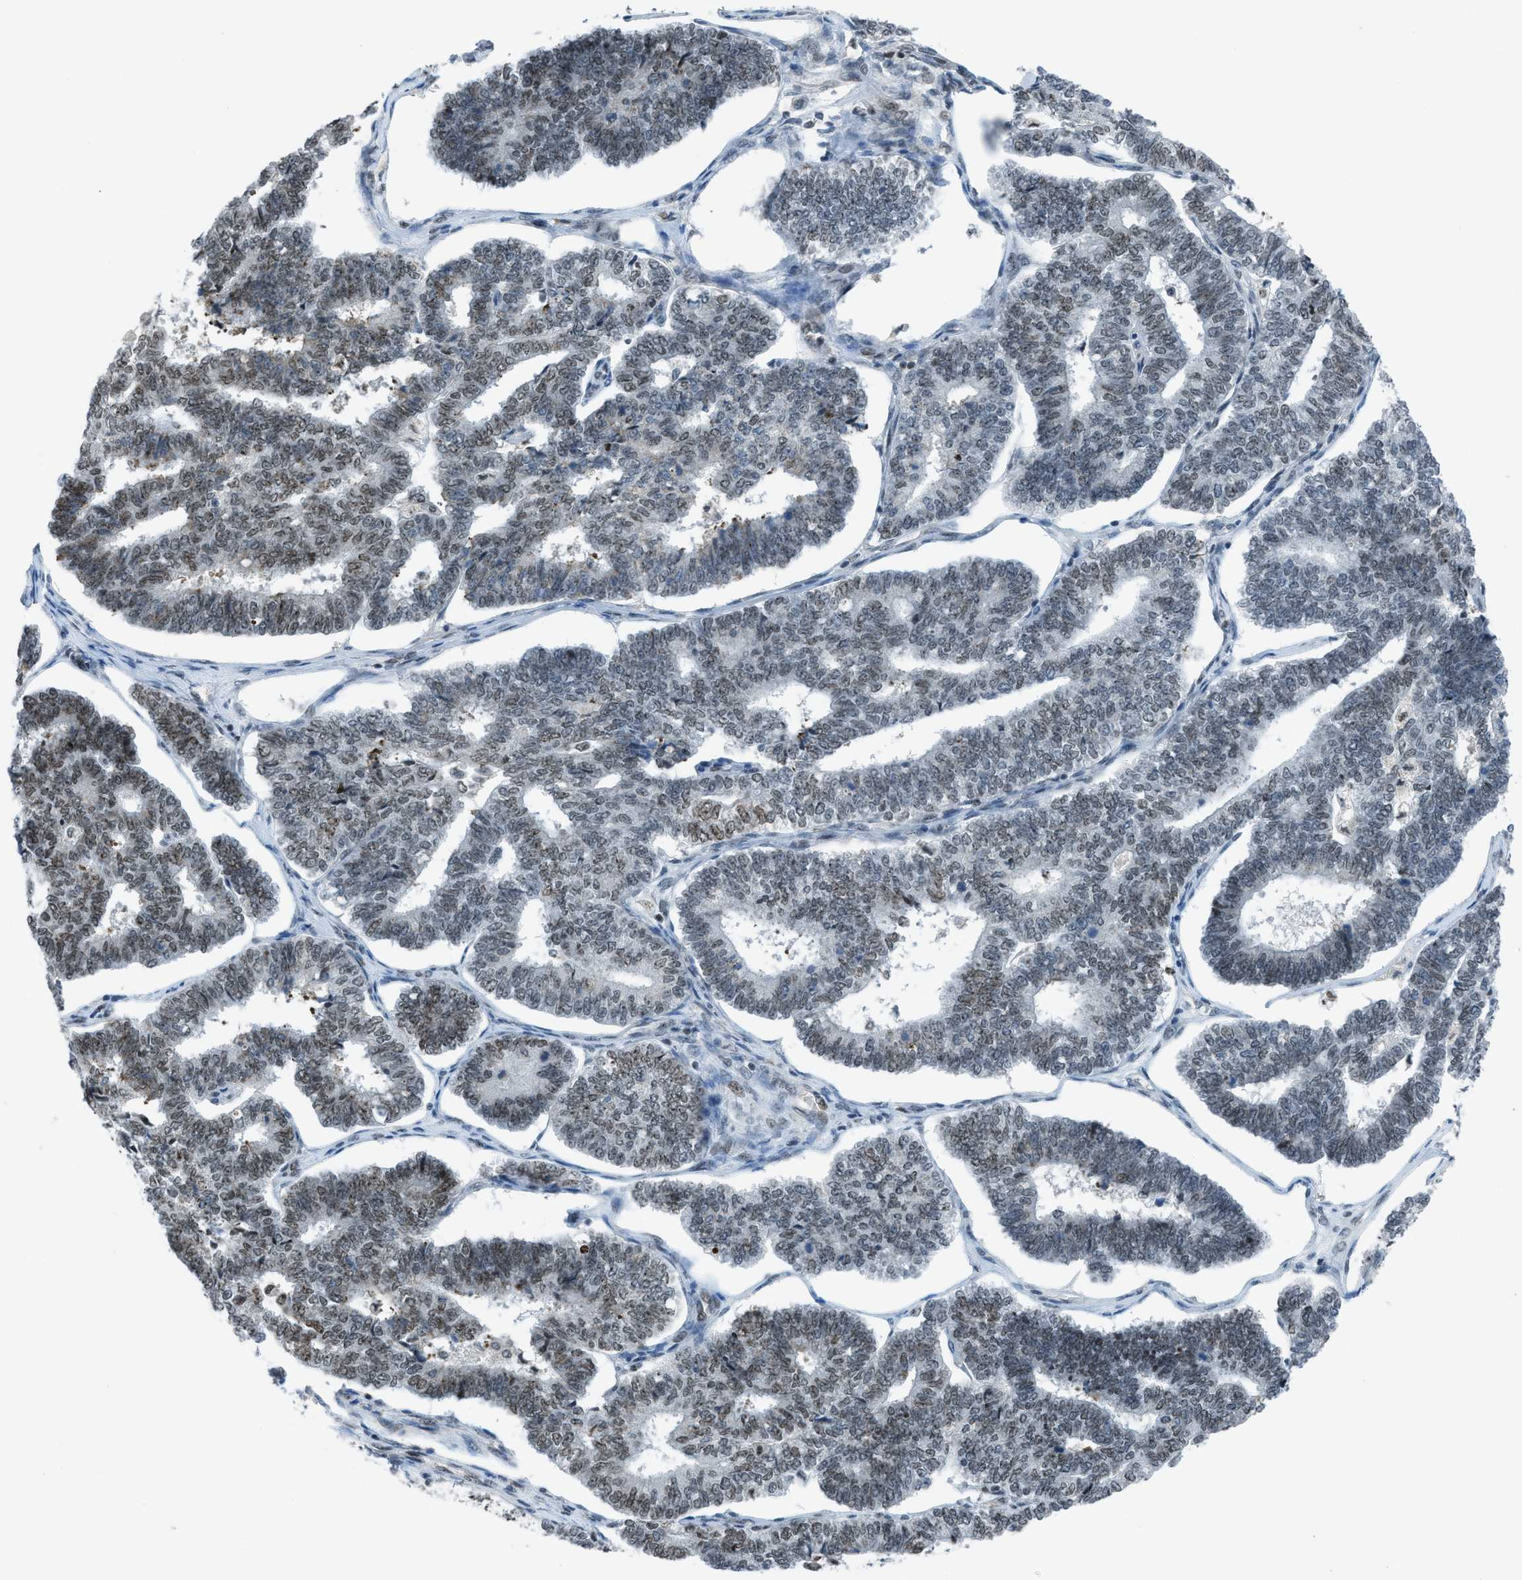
{"staining": {"intensity": "moderate", "quantity": "25%-75%", "location": "nuclear"}, "tissue": "endometrial cancer", "cell_type": "Tumor cells", "image_type": "cancer", "snomed": [{"axis": "morphology", "description": "Adenocarcinoma, NOS"}, {"axis": "topography", "description": "Endometrium"}], "caption": "Protein expression analysis of human endometrial cancer (adenocarcinoma) reveals moderate nuclear staining in about 25%-75% of tumor cells. The protein is stained brown, and the nuclei are stained in blue (DAB (3,3'-diaminobenzidine) IHC with brightfield microscopy, high magnification).", "gene": "RAD51B", "patient": {"sex": "female", "age": 70}}